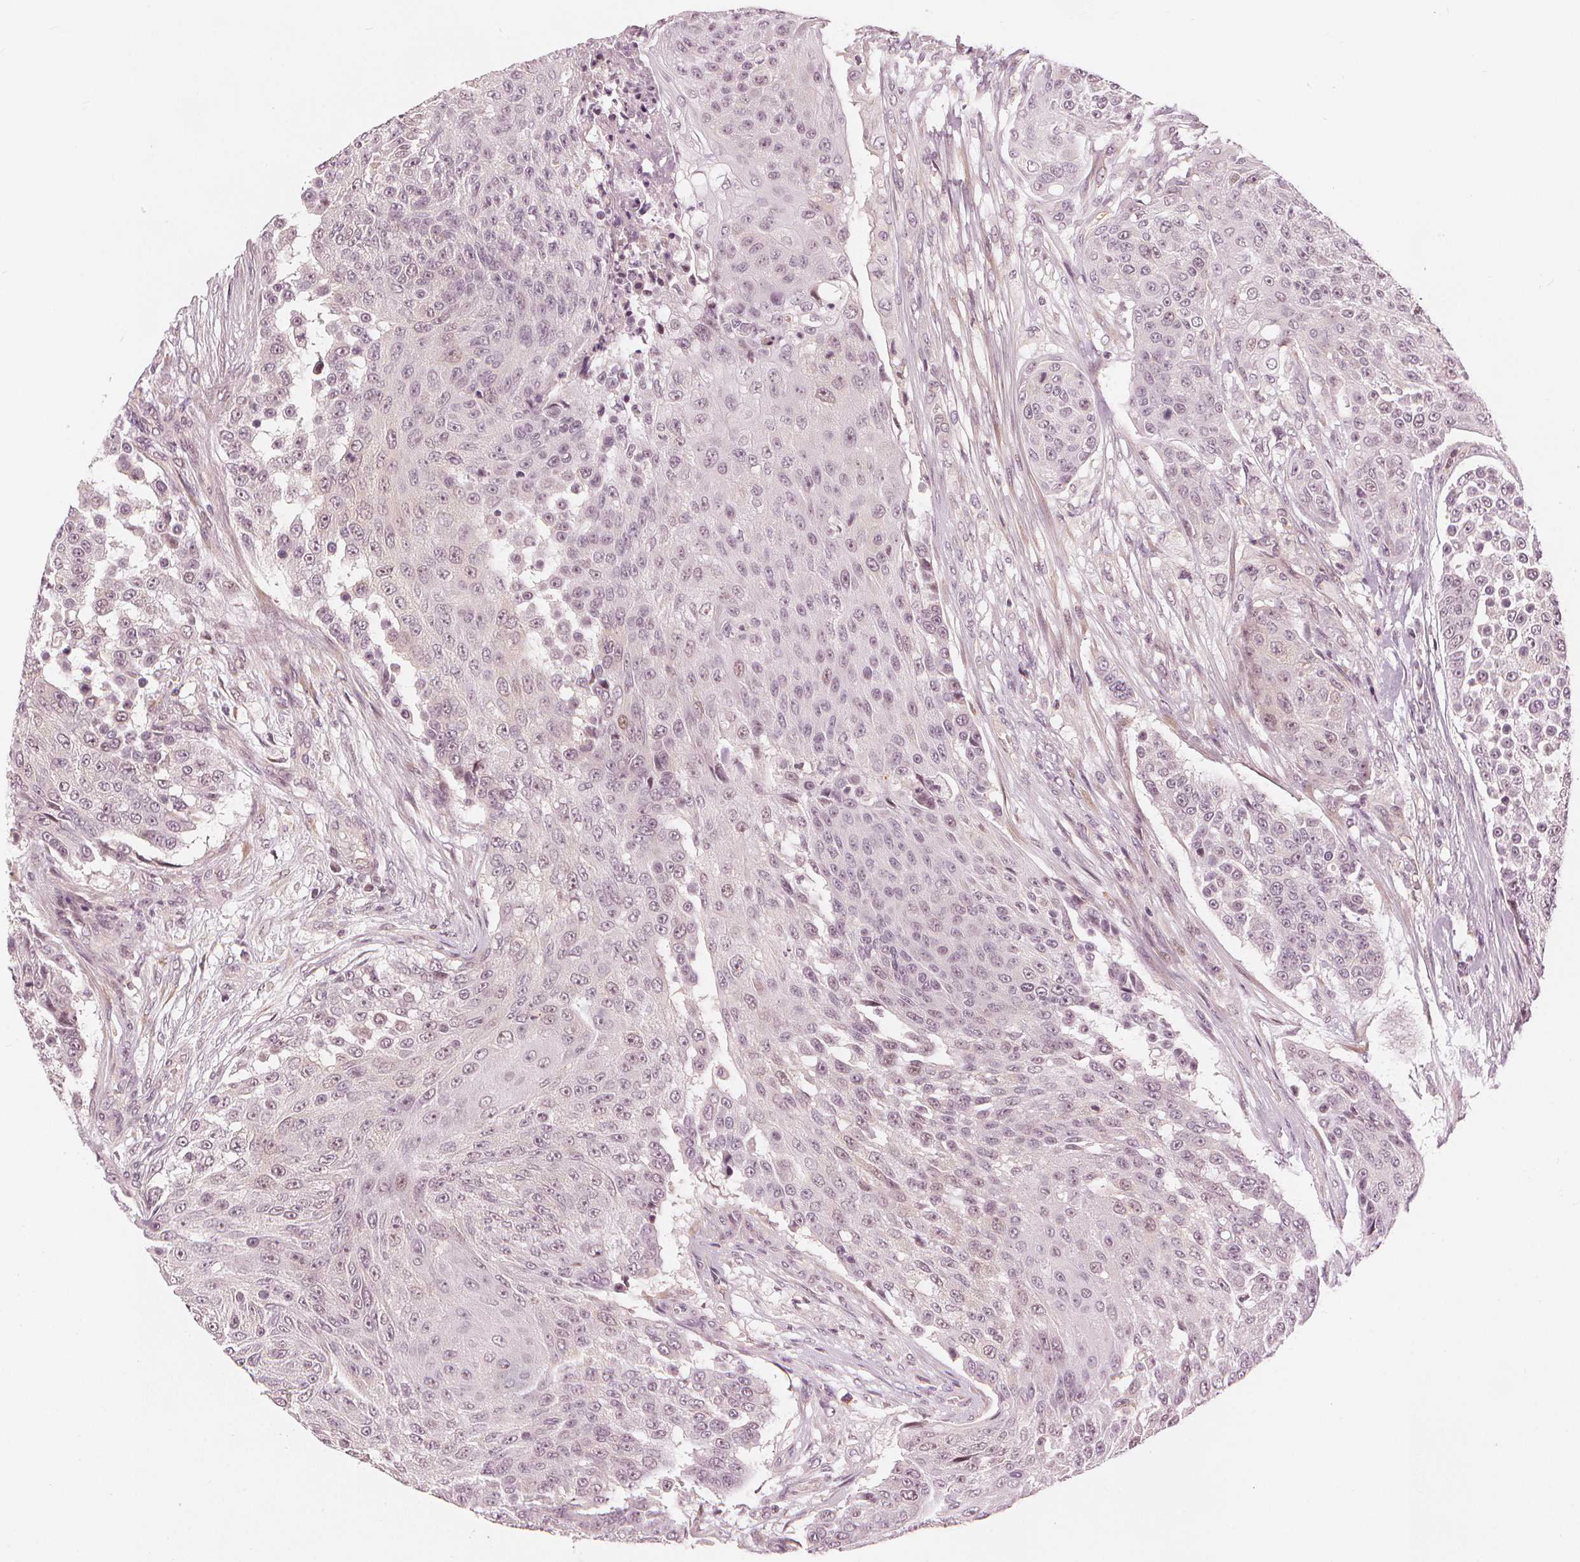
{"staining": {"intensity": "weak", "quantity": "<25%", "location": "nuclear"}, "tissue": "urothelial cancer", "cell_type": "Tumor cells", "image_type": "cancer", "snomed": [{"axis": "morphology", "description": "Urothelial carcinoma, High grade"}, {"axis": "topography", "description": "Urinary bladder"}], "caption": "Tumor cells are negative for protein expression in human urothelial carcinoma (high-grade).", "gene": "SLC34A1", "patient": {"sex": "female", "age": 63}}